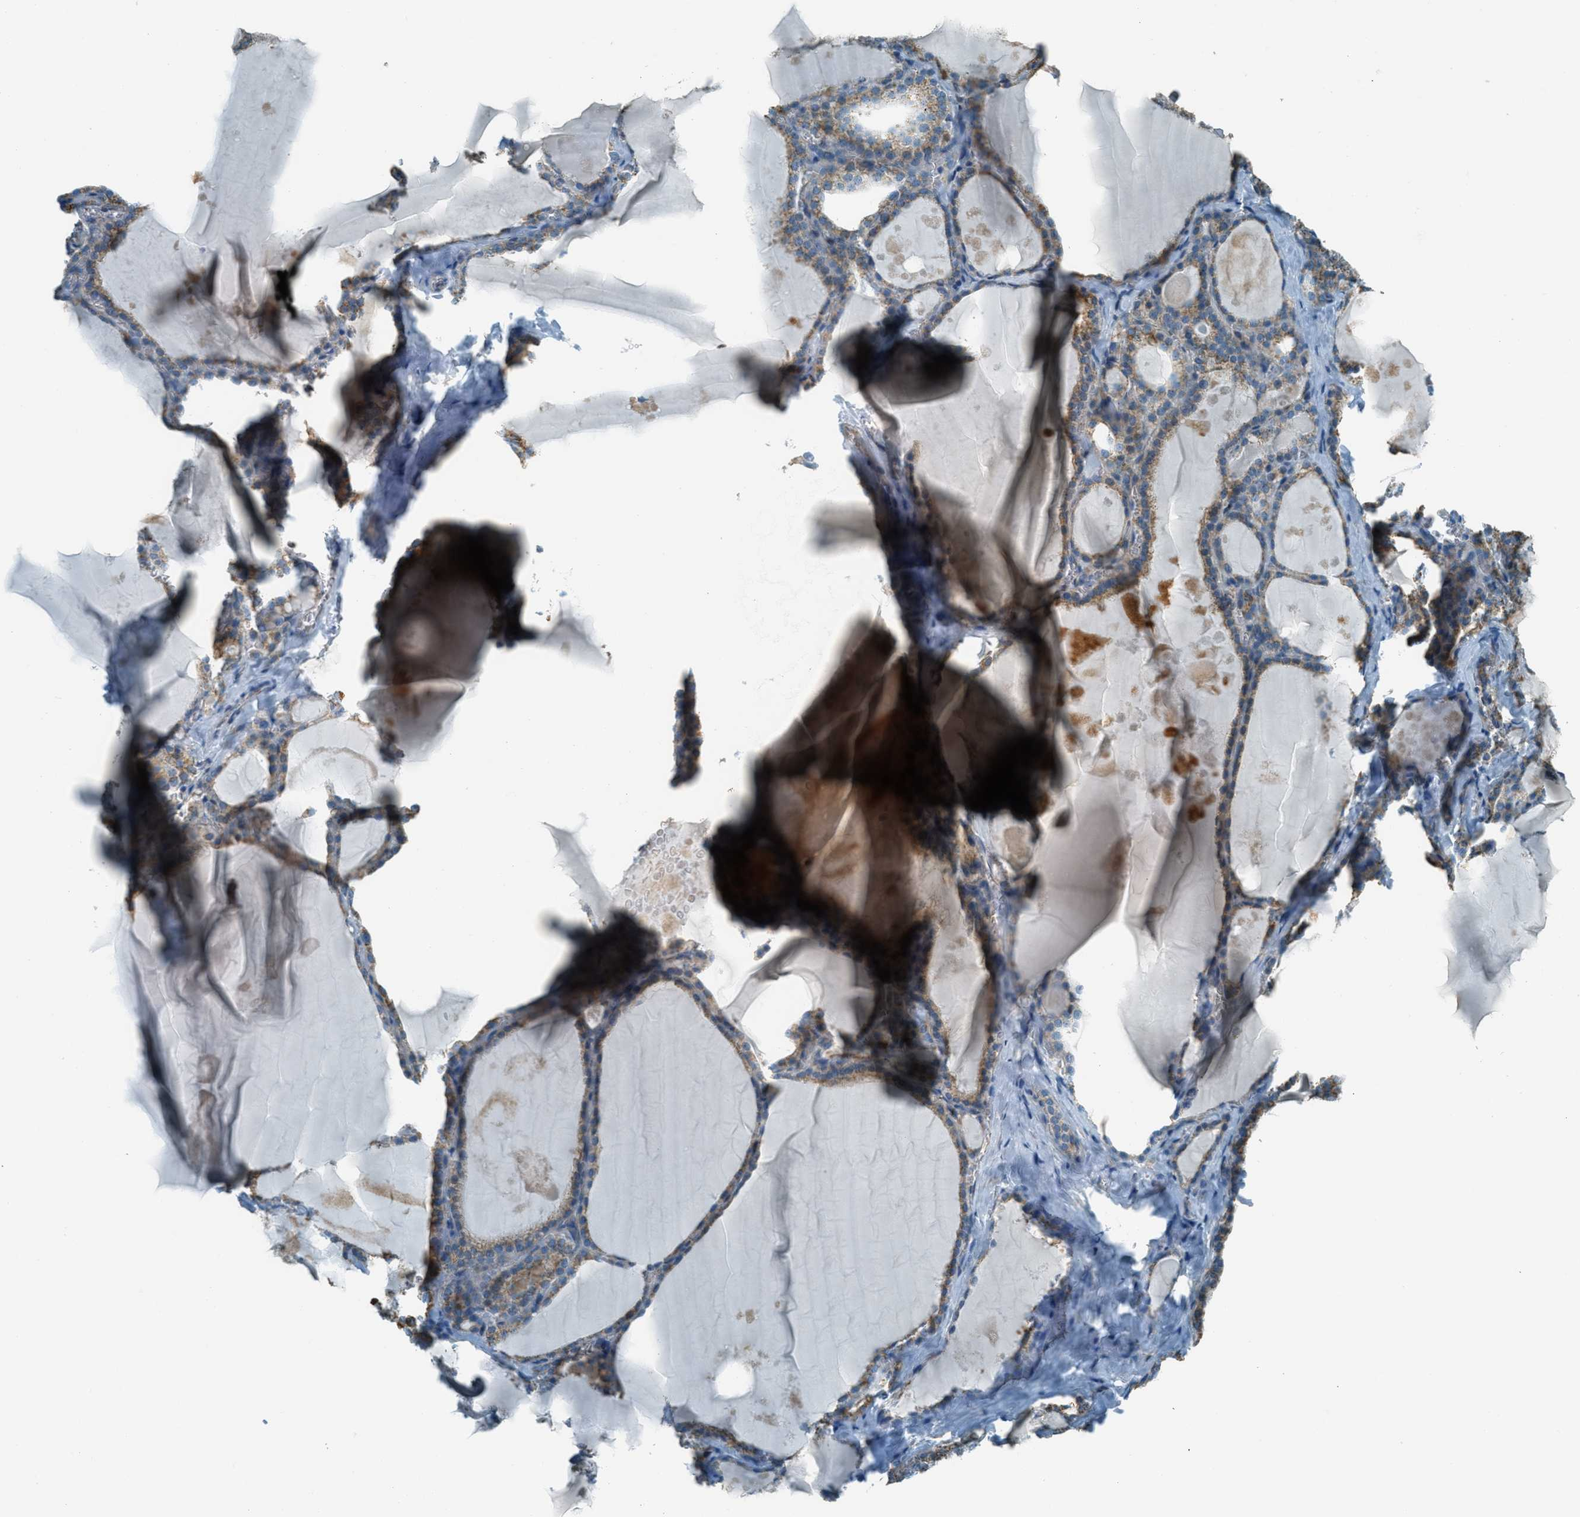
{"staining": {"intensity": "weak", "quantity": ">75%", "location": "cytoplasmic/membranous"}, "tissue": "thyroid gland", "cell_type": "Glandular cells", "image_type": "normal", "snomed": [{"axis": "morphology", "description": "Normal tissue, NOS"}, {"axis": "topography", "description": "Thyroid gland"}], "caption": "Thyroid gland stained for a protein (brown) demonstrates weak cytoplasmic/membranous positive staining in about >75% of glandular cells.", "gene": "CHST15", "patient": {"sex": "male", "age": 56}}